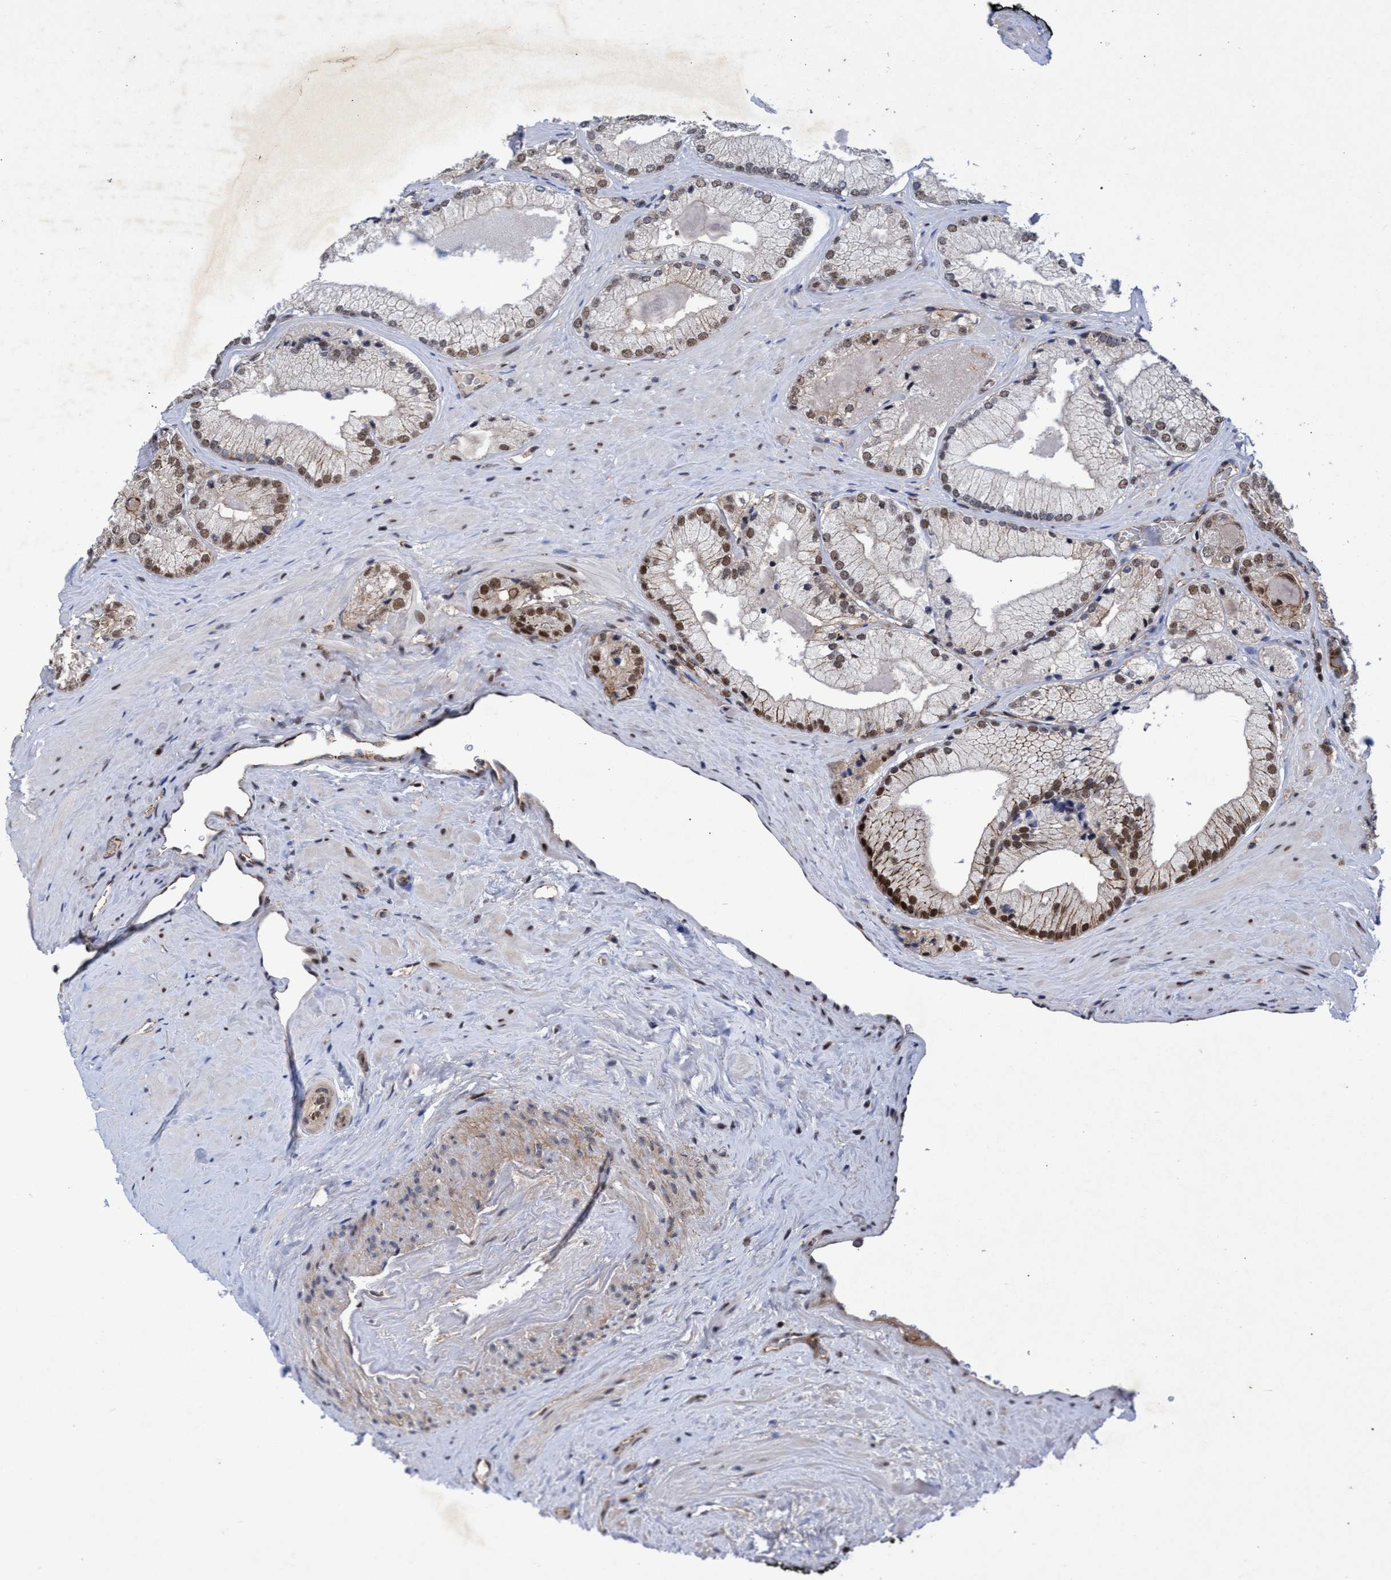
{"staining": {"intensity": "moderate", "quantity": "25%-75%", "location": "nuclear"}, "tissue": "prostate cancer", "cell_type": "Tumor cells", "image_type": "cancer", "snomed": [{"axis": "morphology", "description": "Adenocarcinoma, Low grade"}, {"axis": "topography", "description": "Prostate"}], "caption": "Immunohistochemical staining of prostate low-grade adenocarcinoma demonstrates medium levels of moderate nuclear staining in approximately 25%-75% of tumor cells. The staining is performed using DAB brown chromogen to label protein expression. The nuclei are counter-stained blue using hematoxylin.", "gene": "GTF2F1", "patient": {"sex": "male", "age": 65}}